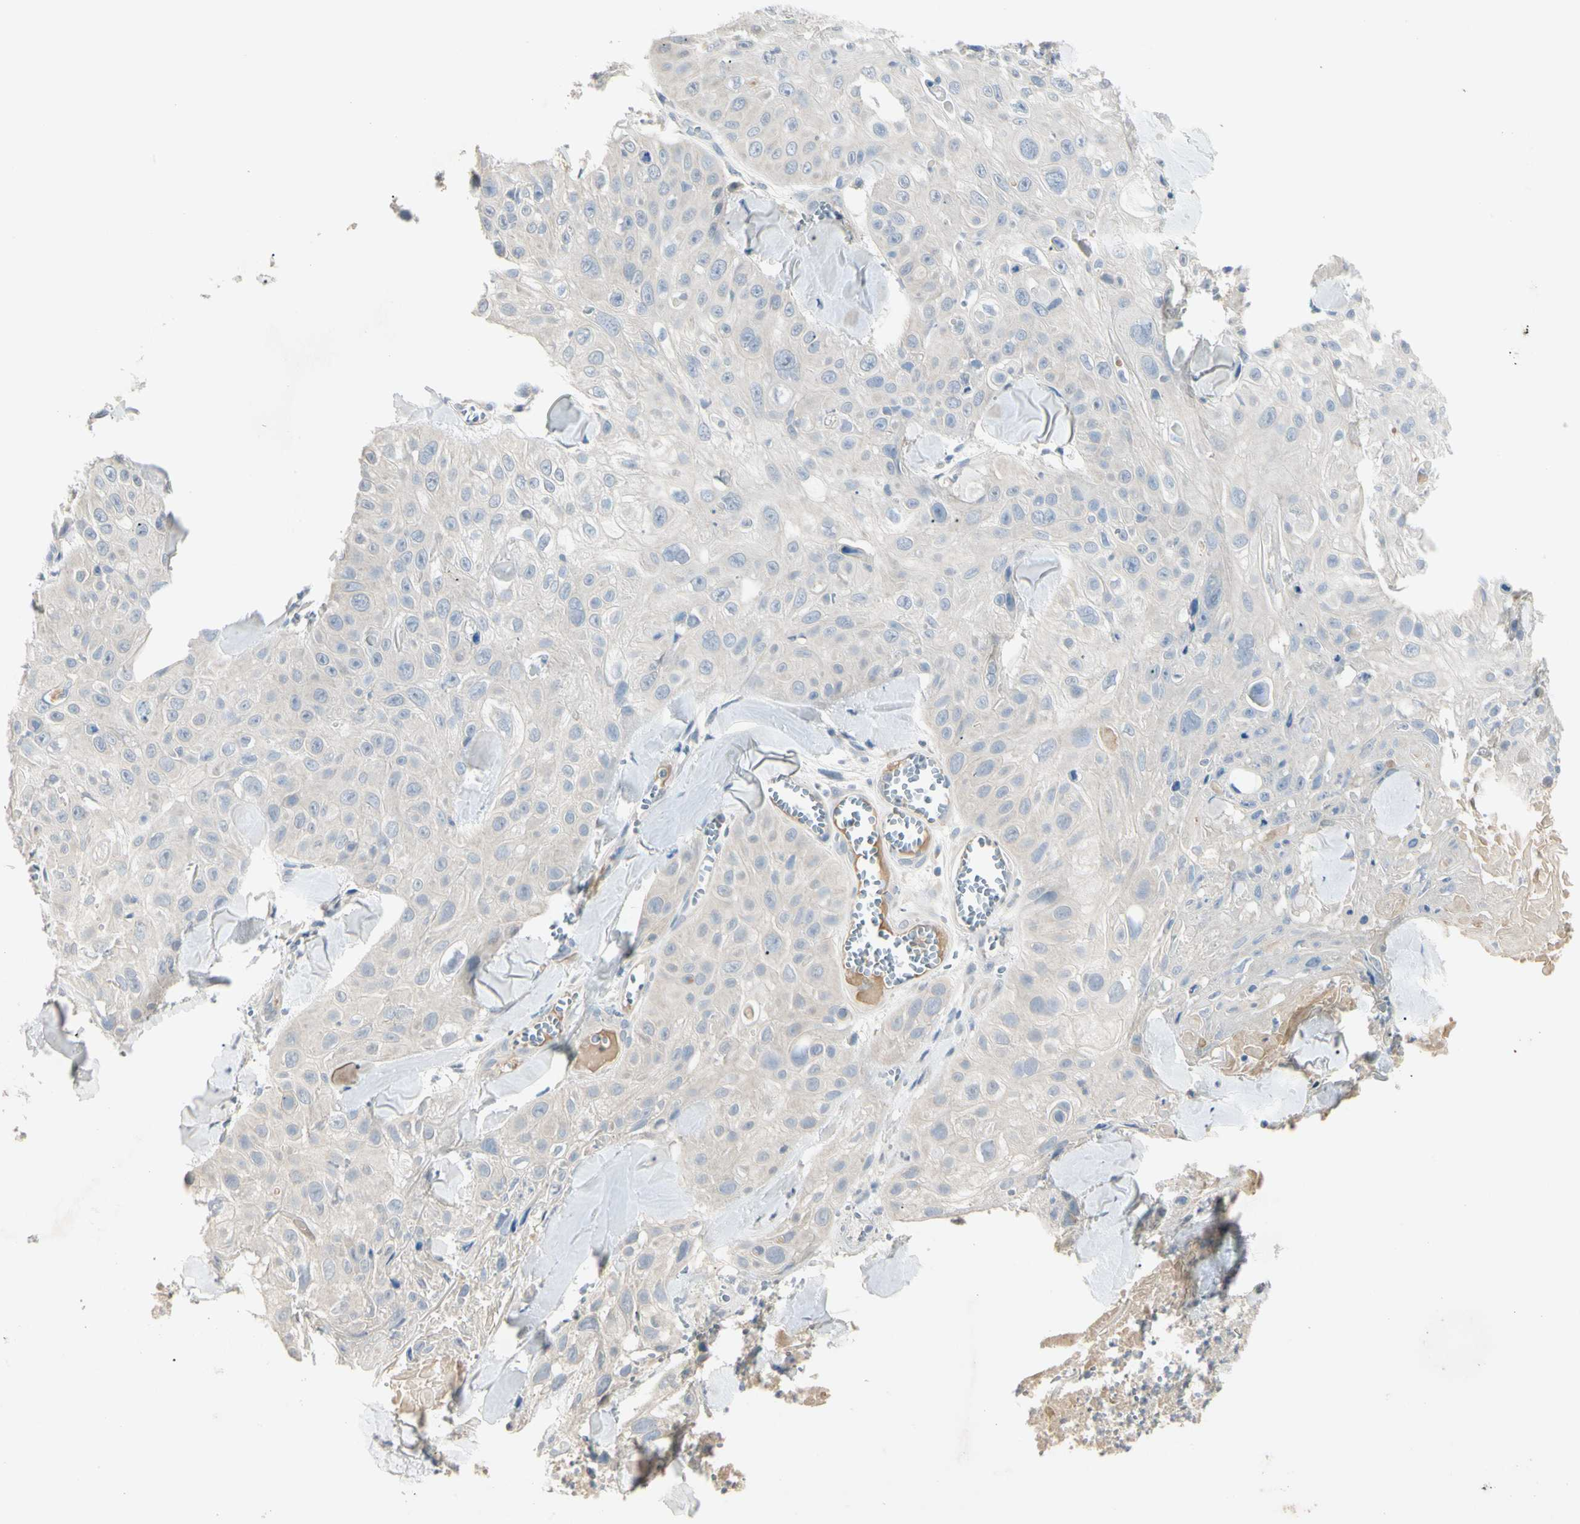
{"staining": {"intensity": "negative", "quantity": "none", "location": "none"}, "tissue": "skin cancer", "cell_type": "Tumor cells", "image_type": "cancer", "snomed": [{"axis": "morphology", "description": "Squamous cell carcinoma, NOS"}, {"axis": "topography", "description": "Skin"}], "caption": "This is an IHC image of skin squamous cell carcinoma. There is no staining in tumor cells.", "gene": "PRSS21", "patient": {"sex": "male", "age": 86}}